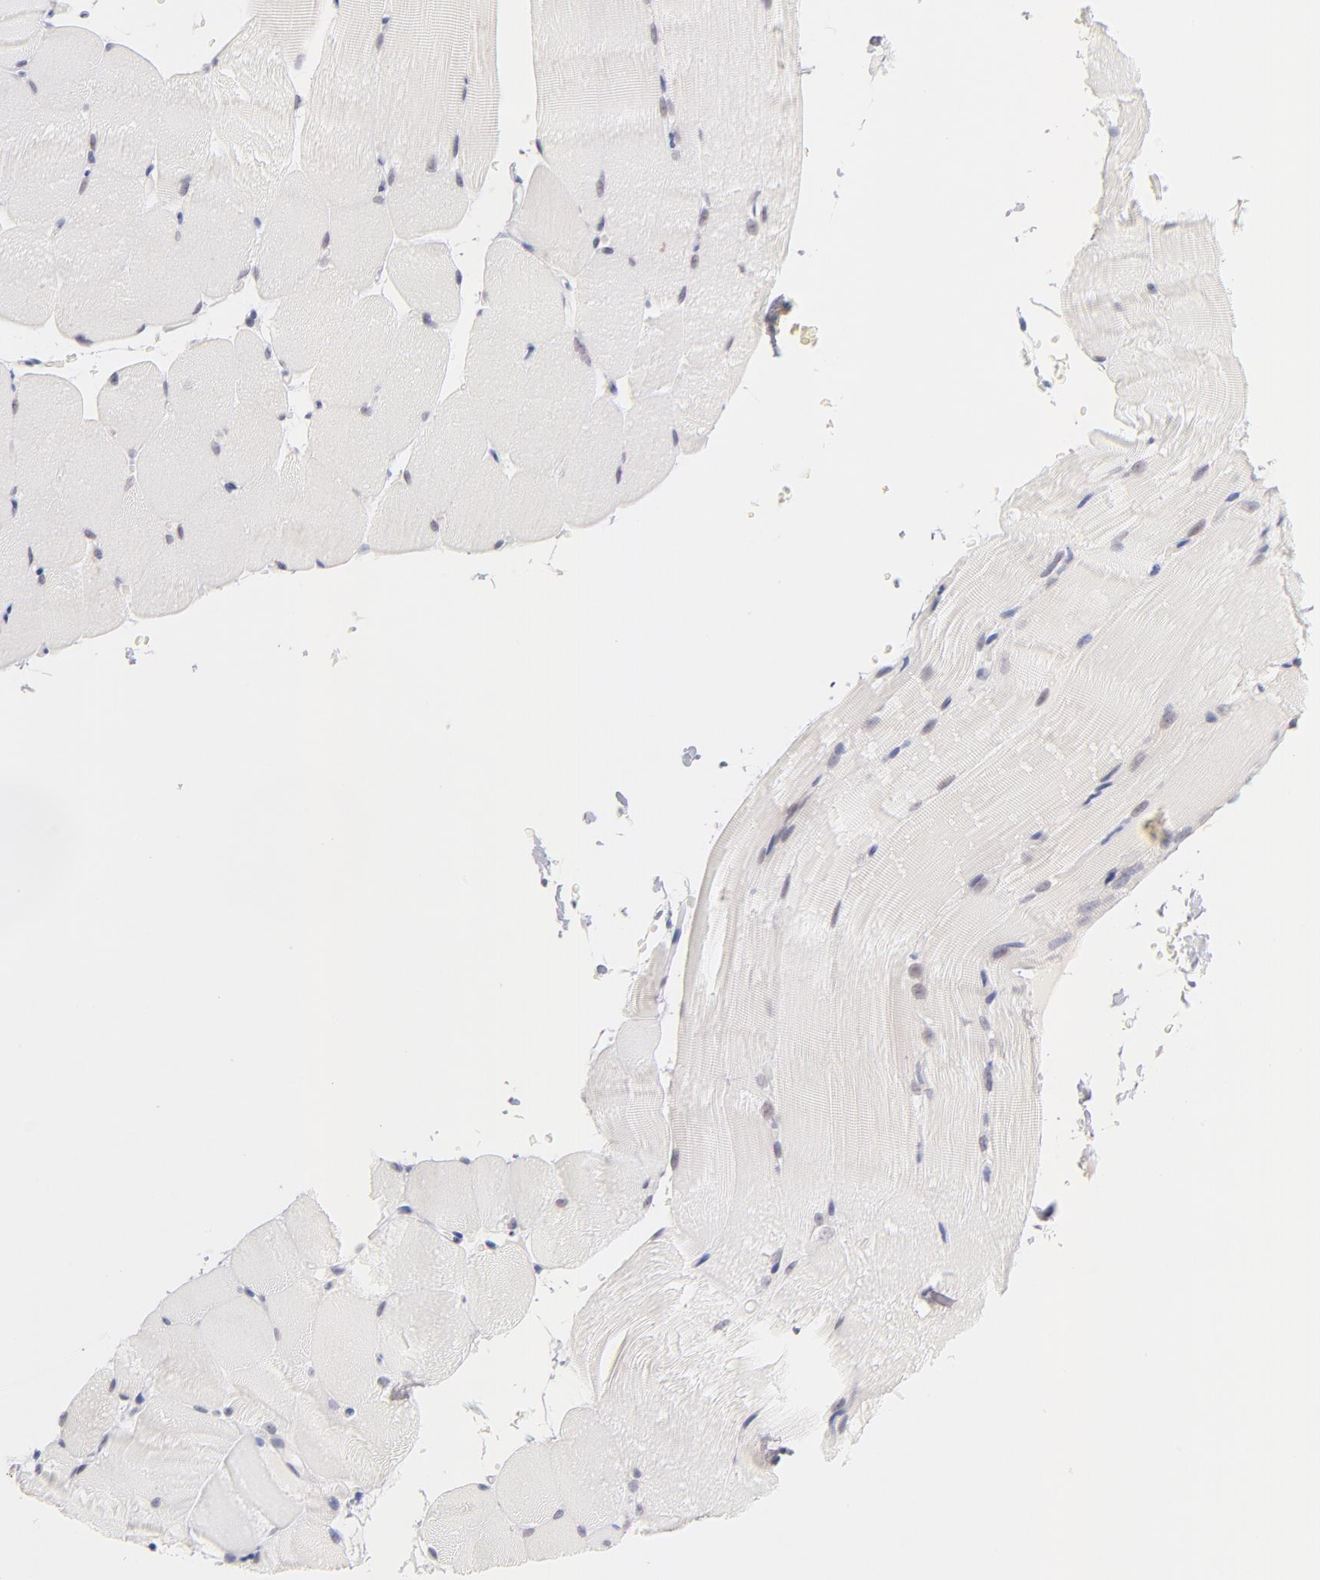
{"staining": {"intensity": "negative", "quantity": "none", "location": "none"}, "tissue": "skeletal muscle", "cell_type": "Myocytes", "image_type": "normal", "snomed": [{"axis": "morphology", "description": "Normal tissue, NOS"}, {"axis": "topography", "description": "Skeletal muscle"}], "caption": "The immunohistochemistry (IHC) photomicrograph has no significant staining in myocytes of skeletal muscle. Brightfield microscopy of immunohistochemistry (IHC) stained with DAB (brown) and hematoxylin (blue), captured at high magnification.", "gene": "PARP1", "patient": {"sex": "female", "age": 37}}